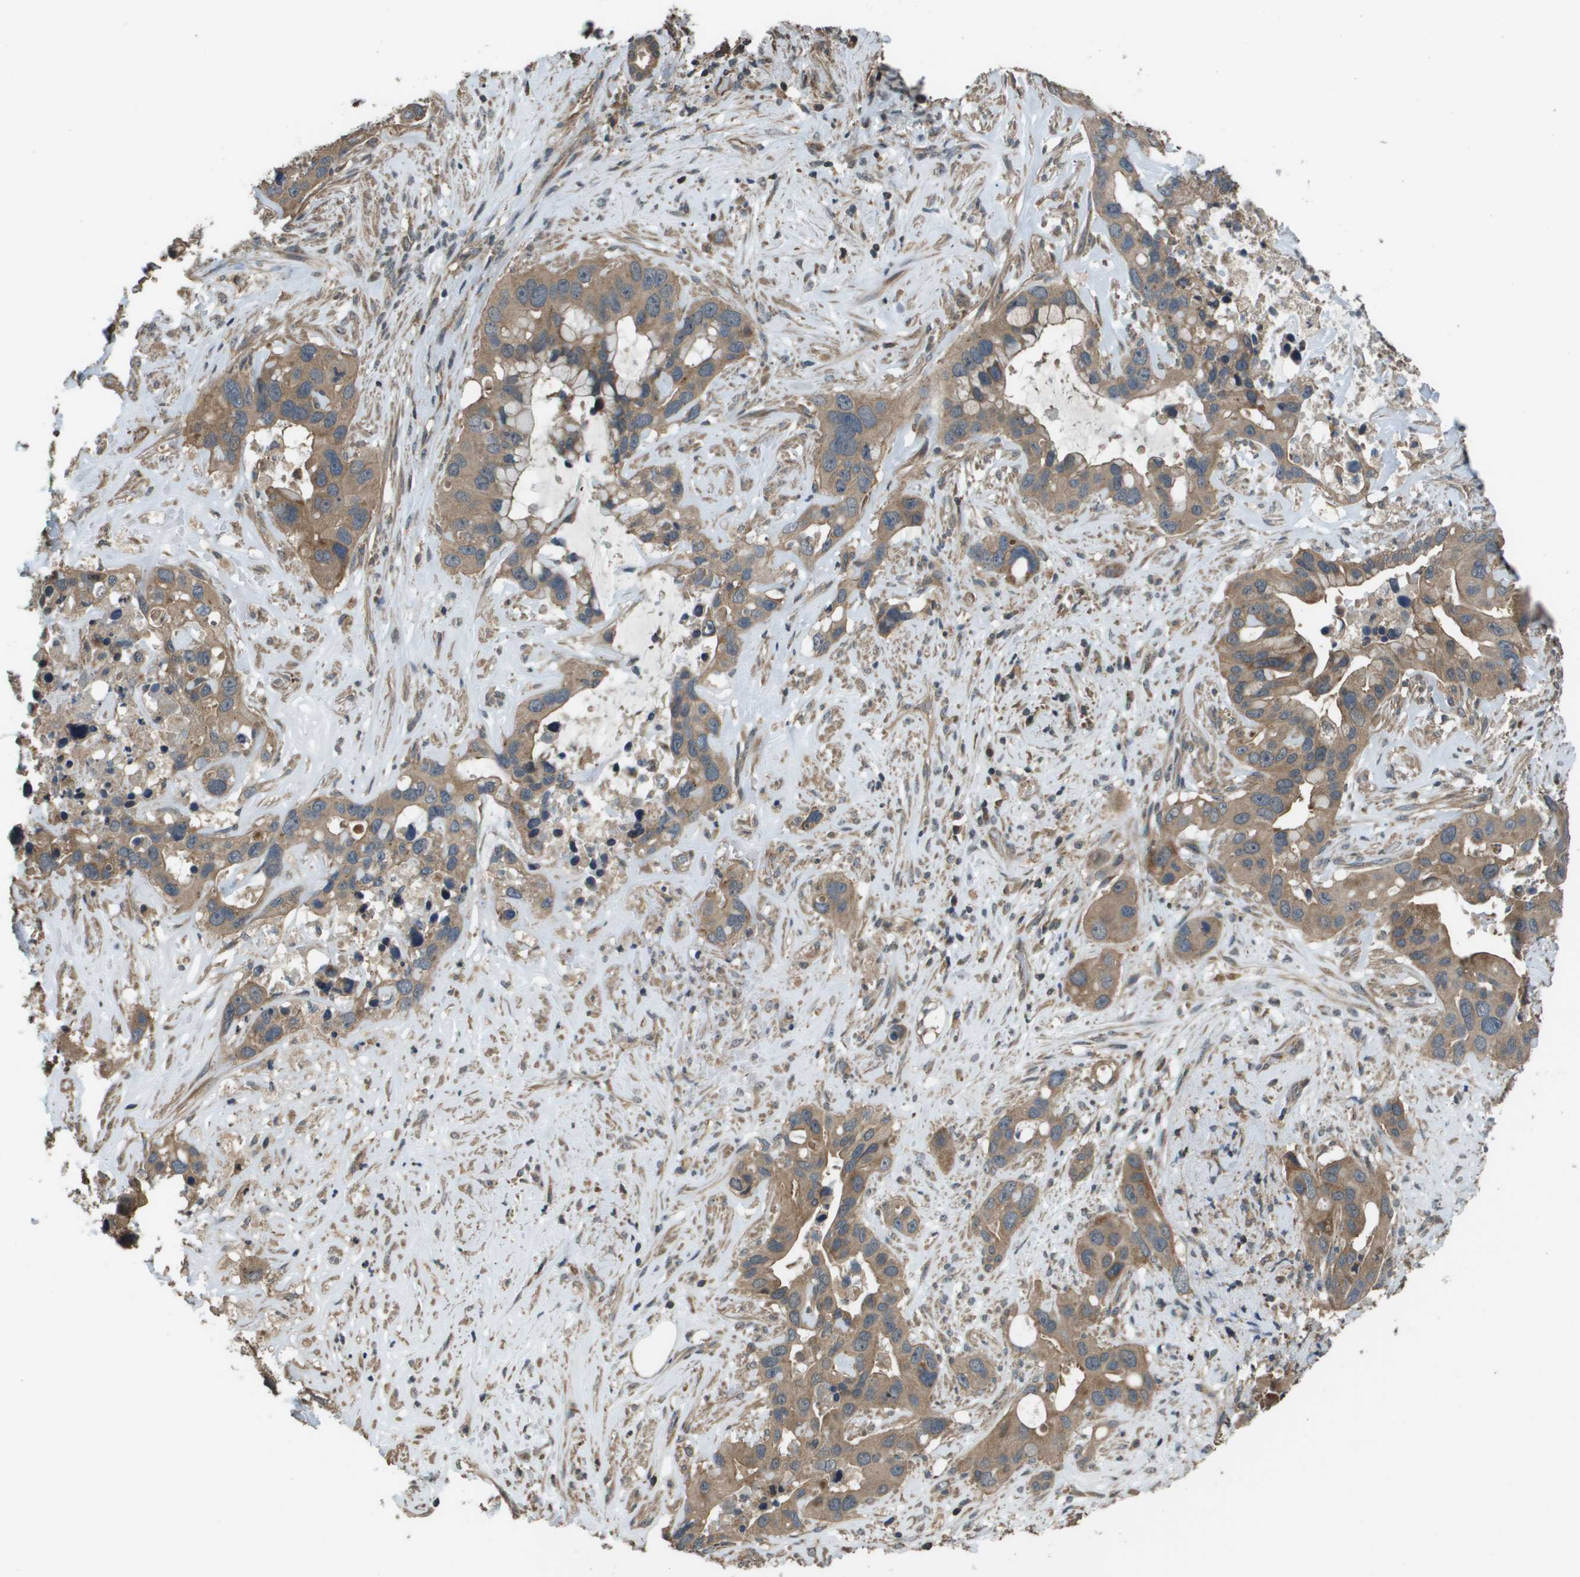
{"staining": {"intensity": "moderate", "quantity": ">75%", "location": "cytoplasmic/membranous"}, "tissue": "liver cancer", "cell_type": "Tumor cells", "image_type": "cancer", "snomed": [{"axis": "morphology", "description": "Cholangiocarcinoma"}, {"axis": "topography", "description": "Liver"}], "caption": "Immunohistochemical staining of liver cancer displays moderate cytoplasmic/membranous protein staining in approximately >75% of tumor cells.", "gene": "PLPBP", "patient": {"sex": "female", "age": 65}}